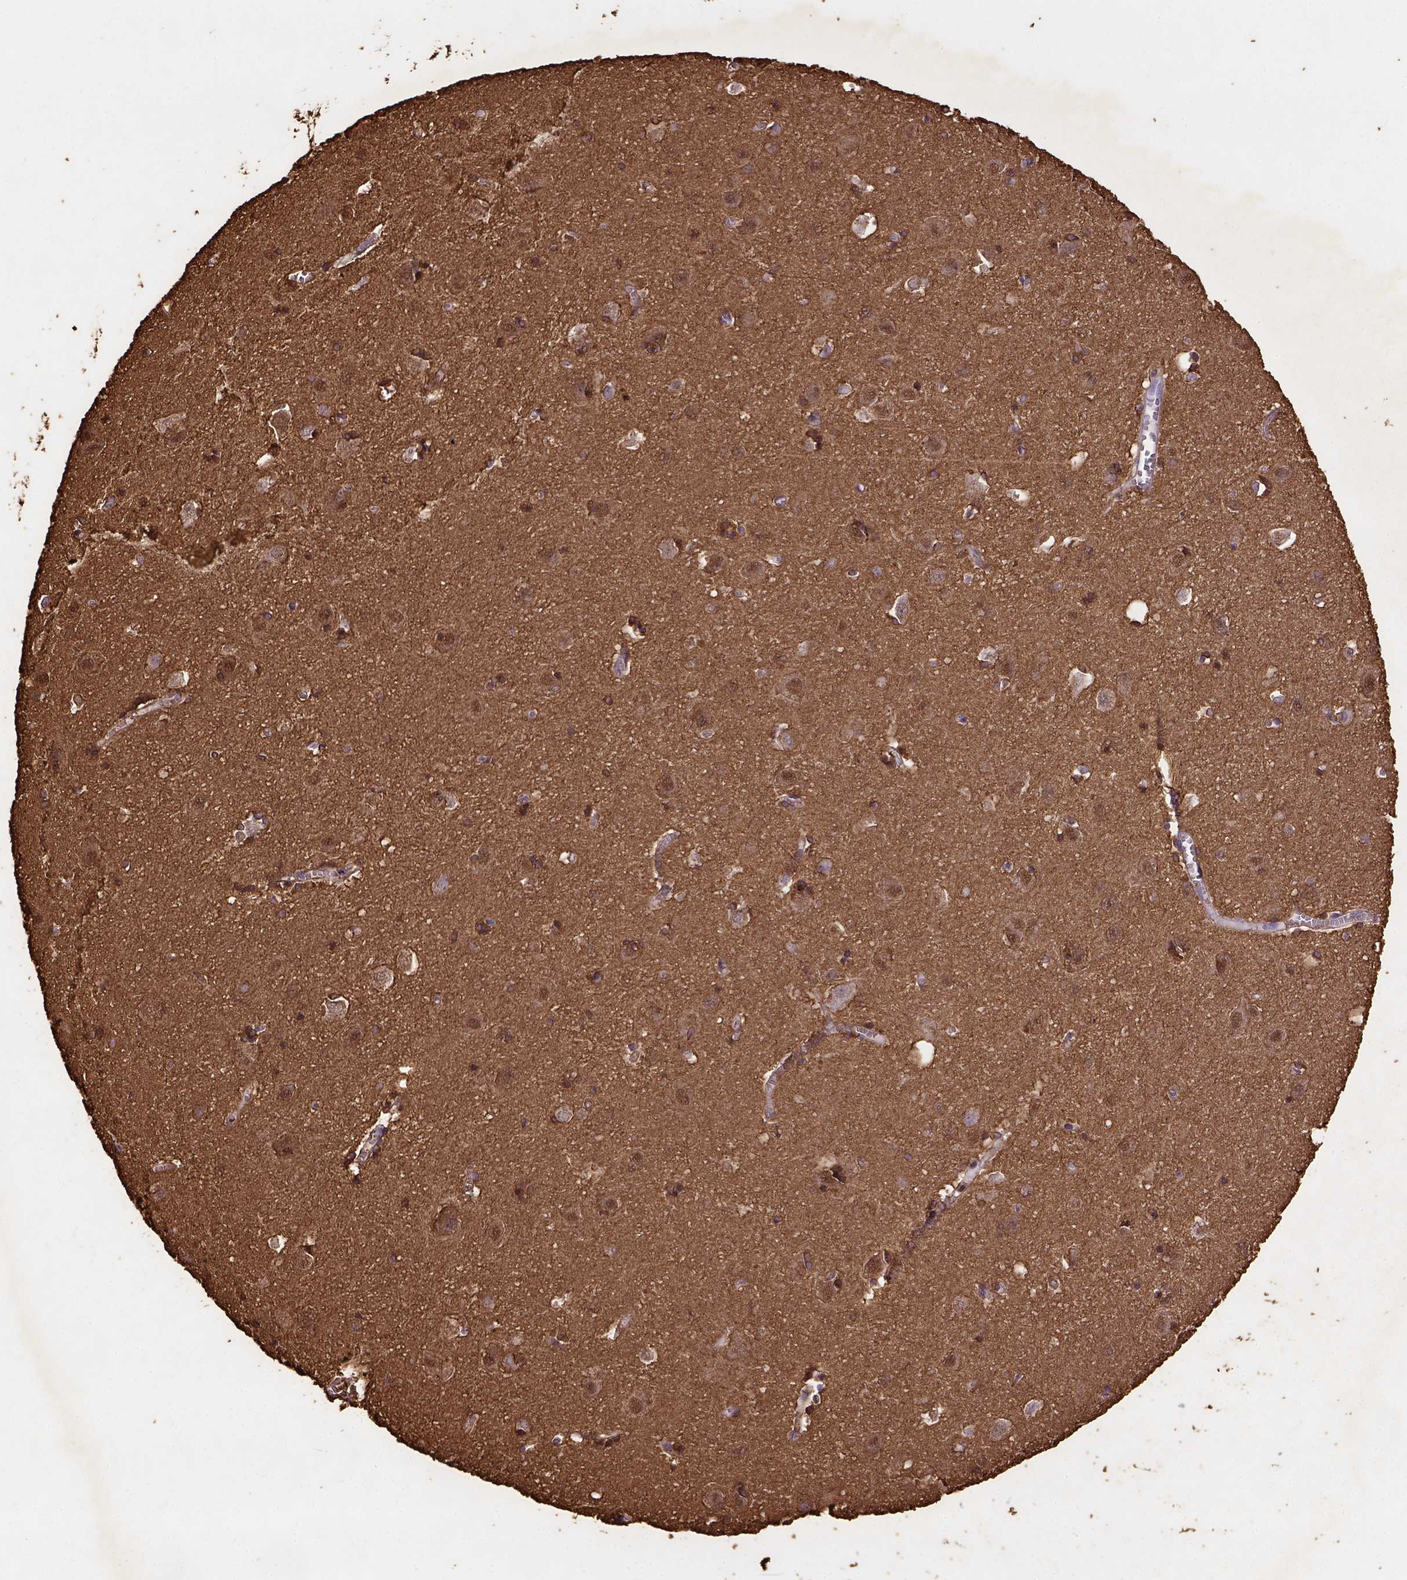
{"staining": {"intensity": "negative", "quantity": "none", "location": "none"}, "tissue": "cerebral cortex", "cell_type": "Endothelial cells", "image_type": "normal", "snomed": [{"axis": "morphology", "description": "Normal tissue, NOS"}, {"axis": "topography", "description": "Cerebral cortex"}], "caption": "A high-resolution micrograph shows immunohistochemistry staining of benign cerebral cortex, which exhibits no significant staining in endothelial cells.", "gene": "B3GAT1", "patient": {"sex": "male", "age": 70}}